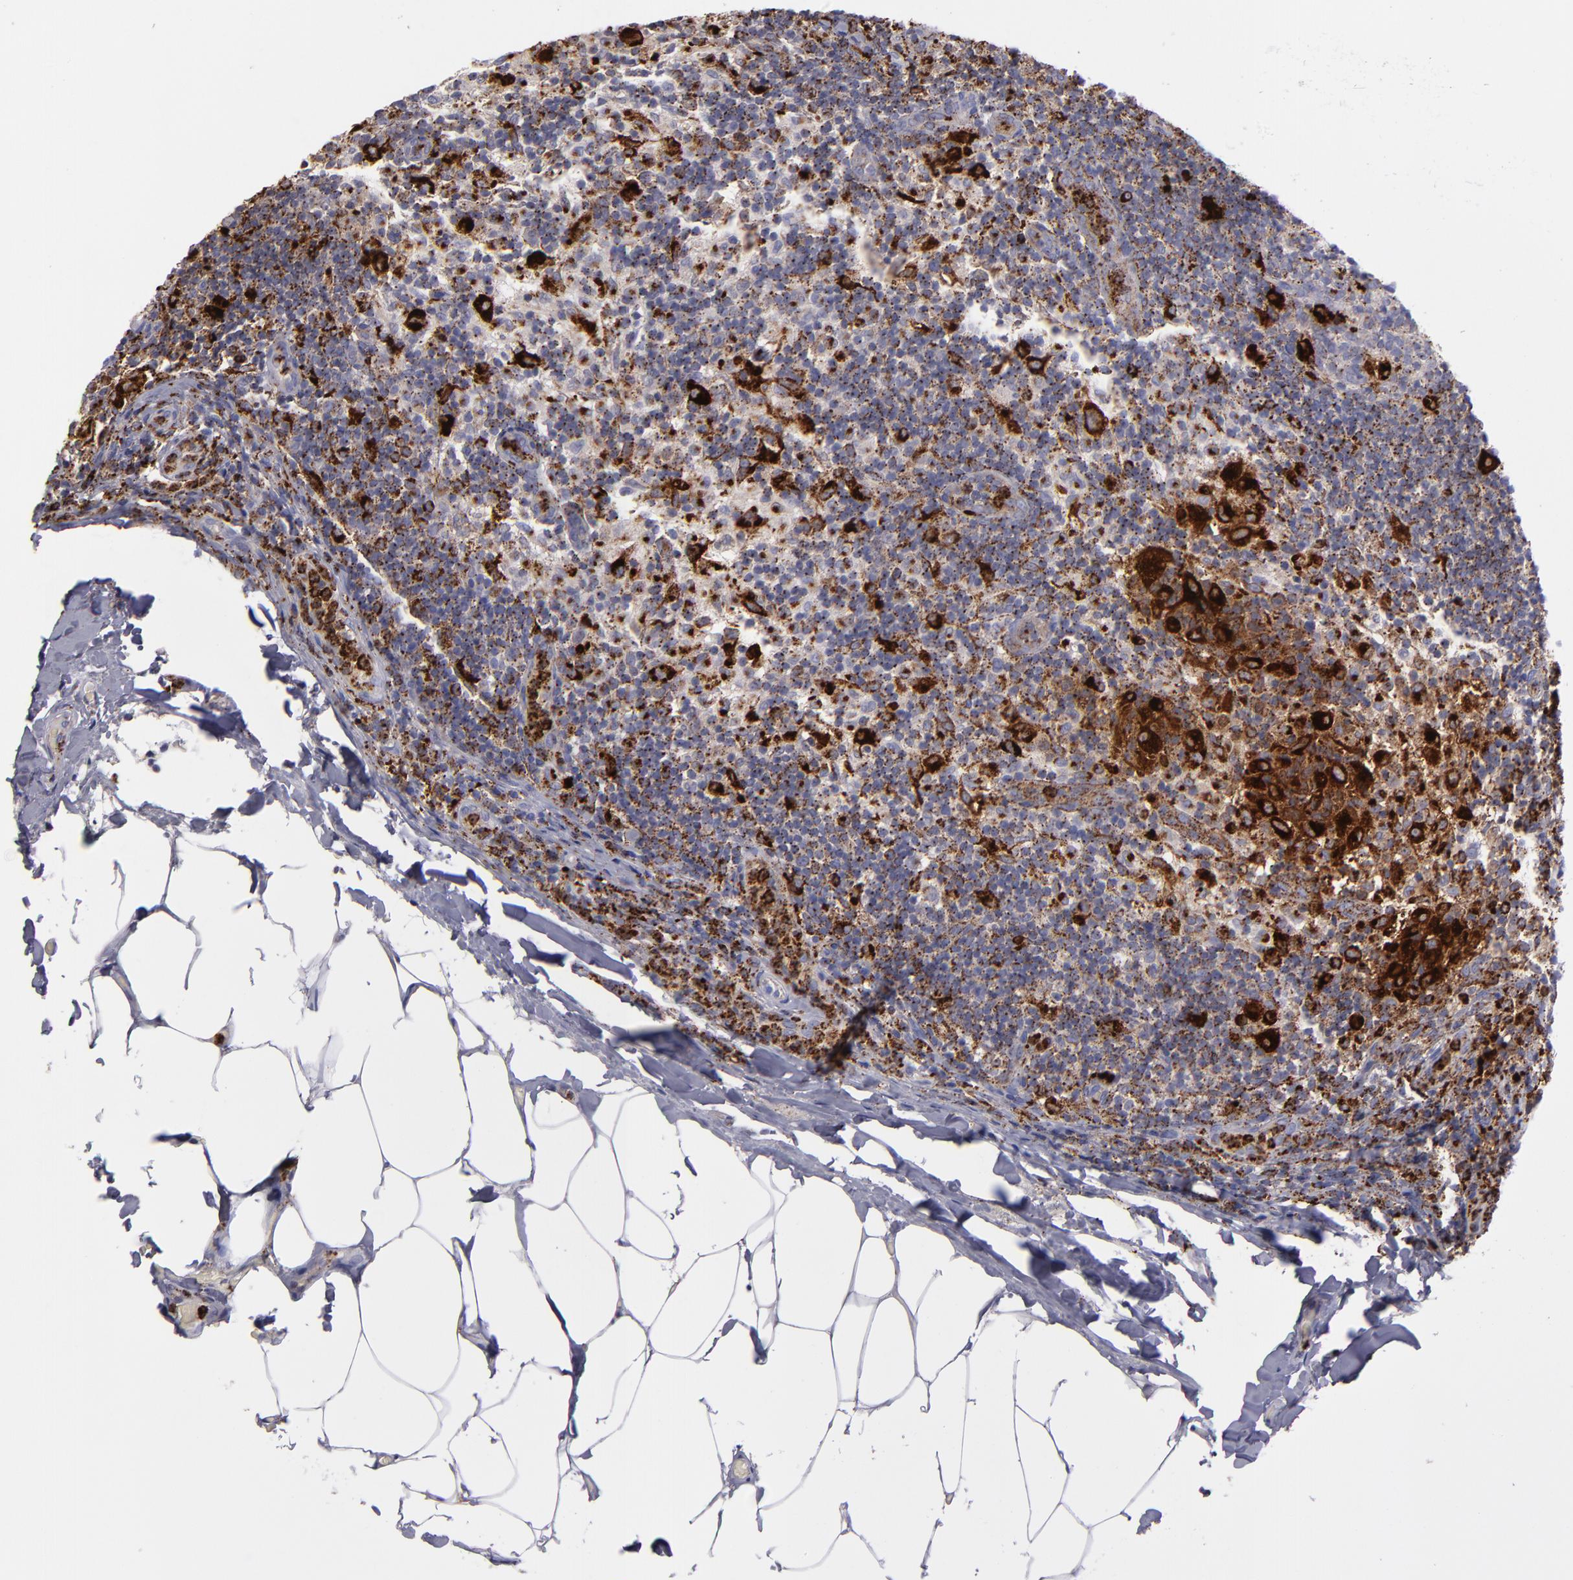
{"staining": {"intensity": "strong", "quantity": "<25%", "location": "cytoplasmic/membranous"}, "tissue": "lymph node", "cell_type": "Germinal center cells", "image_type": "normal", "snomed": [{"axis": "morphology", "description": "Normal tissue, NOS"}, {"axis": "morphology", "description": "Inflammation, NOS"}, {"axis": "topography", "description": "Lymph node"}], "caption": "Immunohistochemical staining of unremarkable human lymph node reveals <25% levels of strong cytoplasmic/membranous protein positivity in about <25% of germinal center cells. (Stains: DAB in brown, nuclei in blue, Microscopy: brightfield microscopy at high magnification).", "gene": "CTSS", "patient": {"sex": "male", "age": 46}}